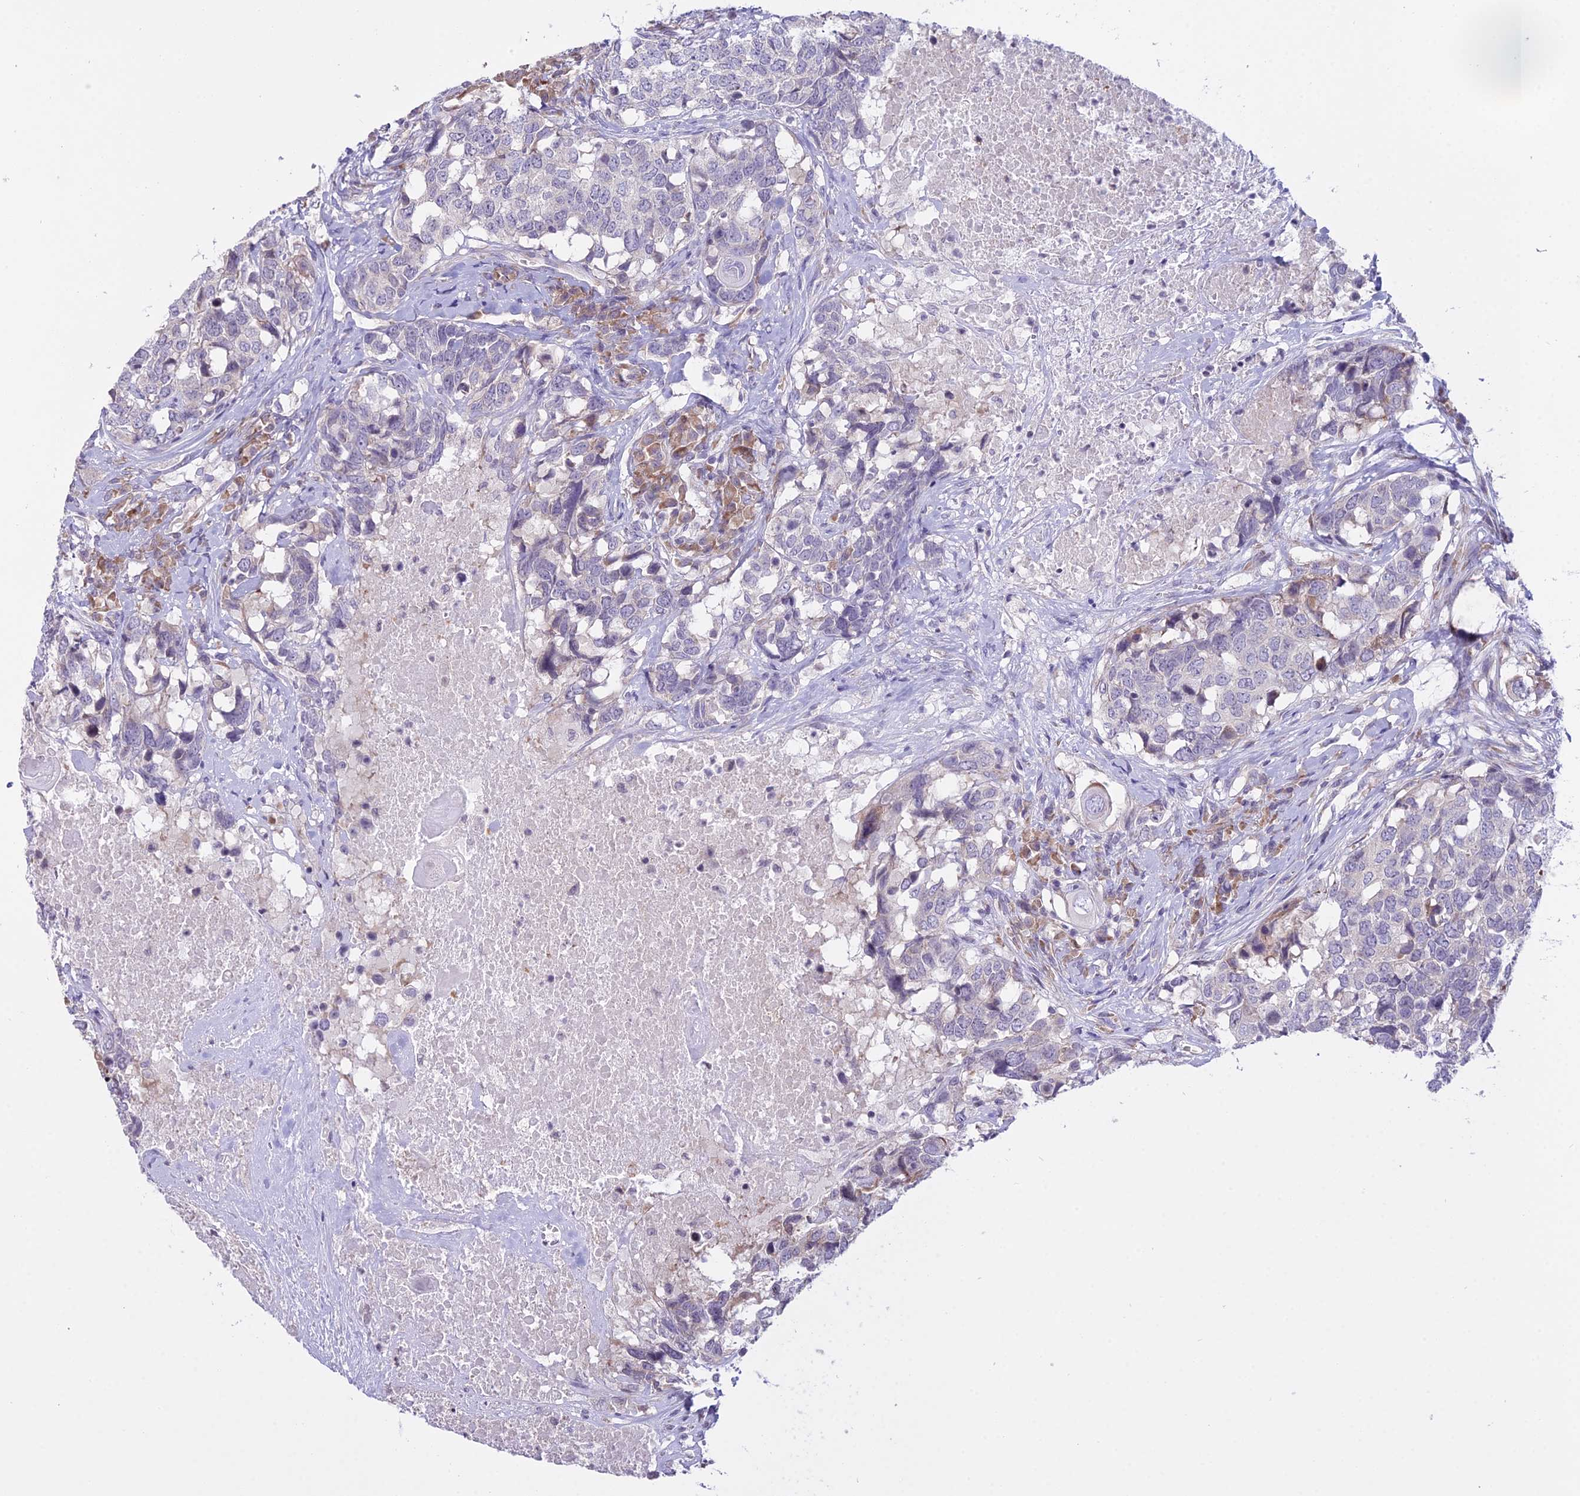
{"staining": {"intensity": "negative", "quantity": "none", "location": "none"}, "tissue": "head and neck cancer", "cell_type": "Tumor cells", "image_type": "cancer", "snomed": [{"axis": "morphology", "description": "Squamous cell carcinoma, NOS"}, {"axis": "topography", "description": "Head-Neck"}], "caption": "DAB immunohistochemical staining of human squamous cell carcinoma (head and neck) exhibits no significant expression in tumor cells.", "gene": "RPS26", "patient": {"sex": "male", "age": 66}}